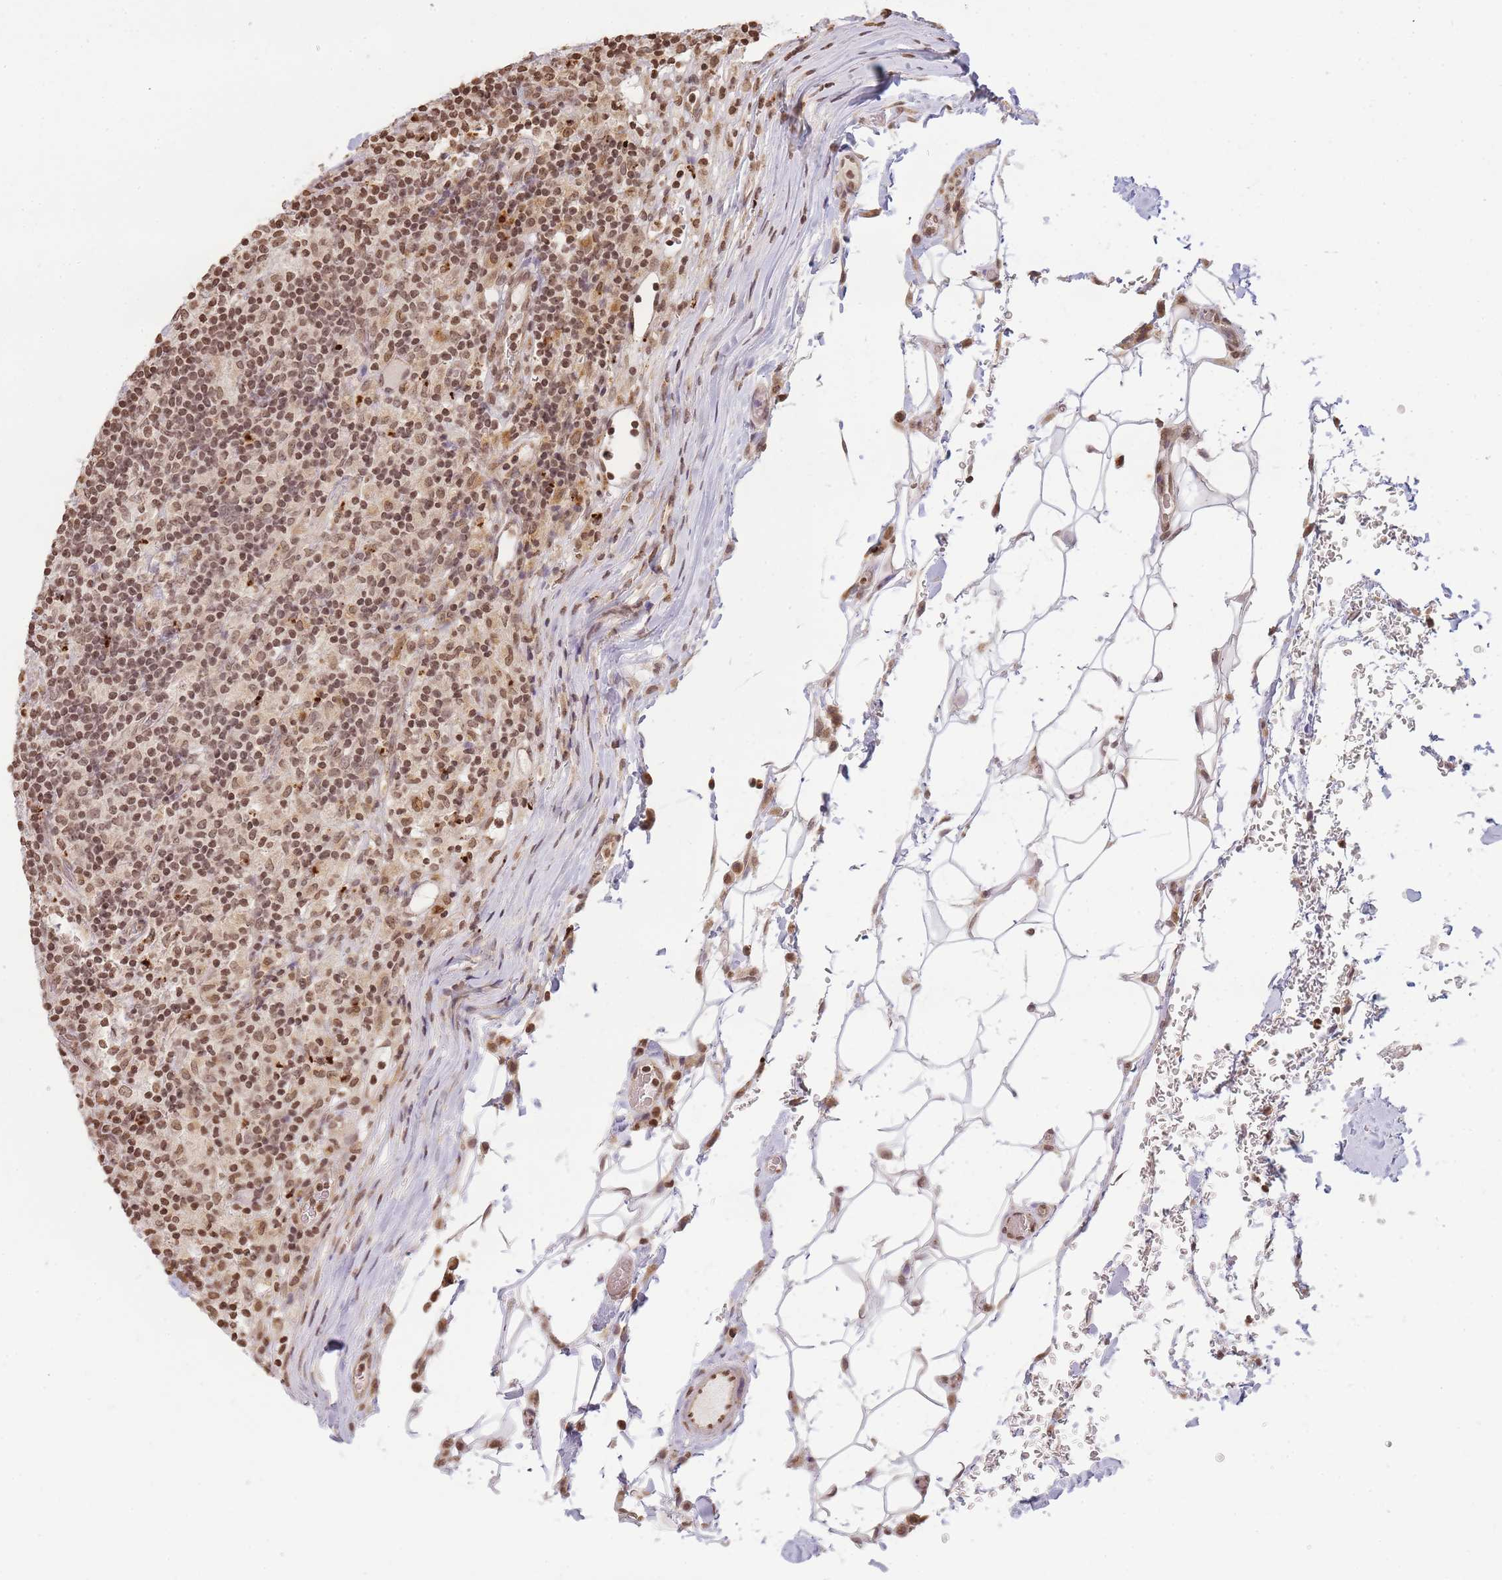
{"staining": {"intensity": "moderate", "quantity": ">75%", "location": "nuclear"}, "tissue": "lymphoma", "cell_type": "Tumor cells", "image_type": "cancer", "snomed": [{"axis": "morphology", "description": "Hodgkin's disease, NOS"}, {"axis": "topography", "description": "Lymph node"}], "caption": "Protein staining displays moderate nuclear staining in about >75% of tumor cells in lymphoma.", "gene": "WWTR1", "patient": {"sex": "male", "age": 70}}